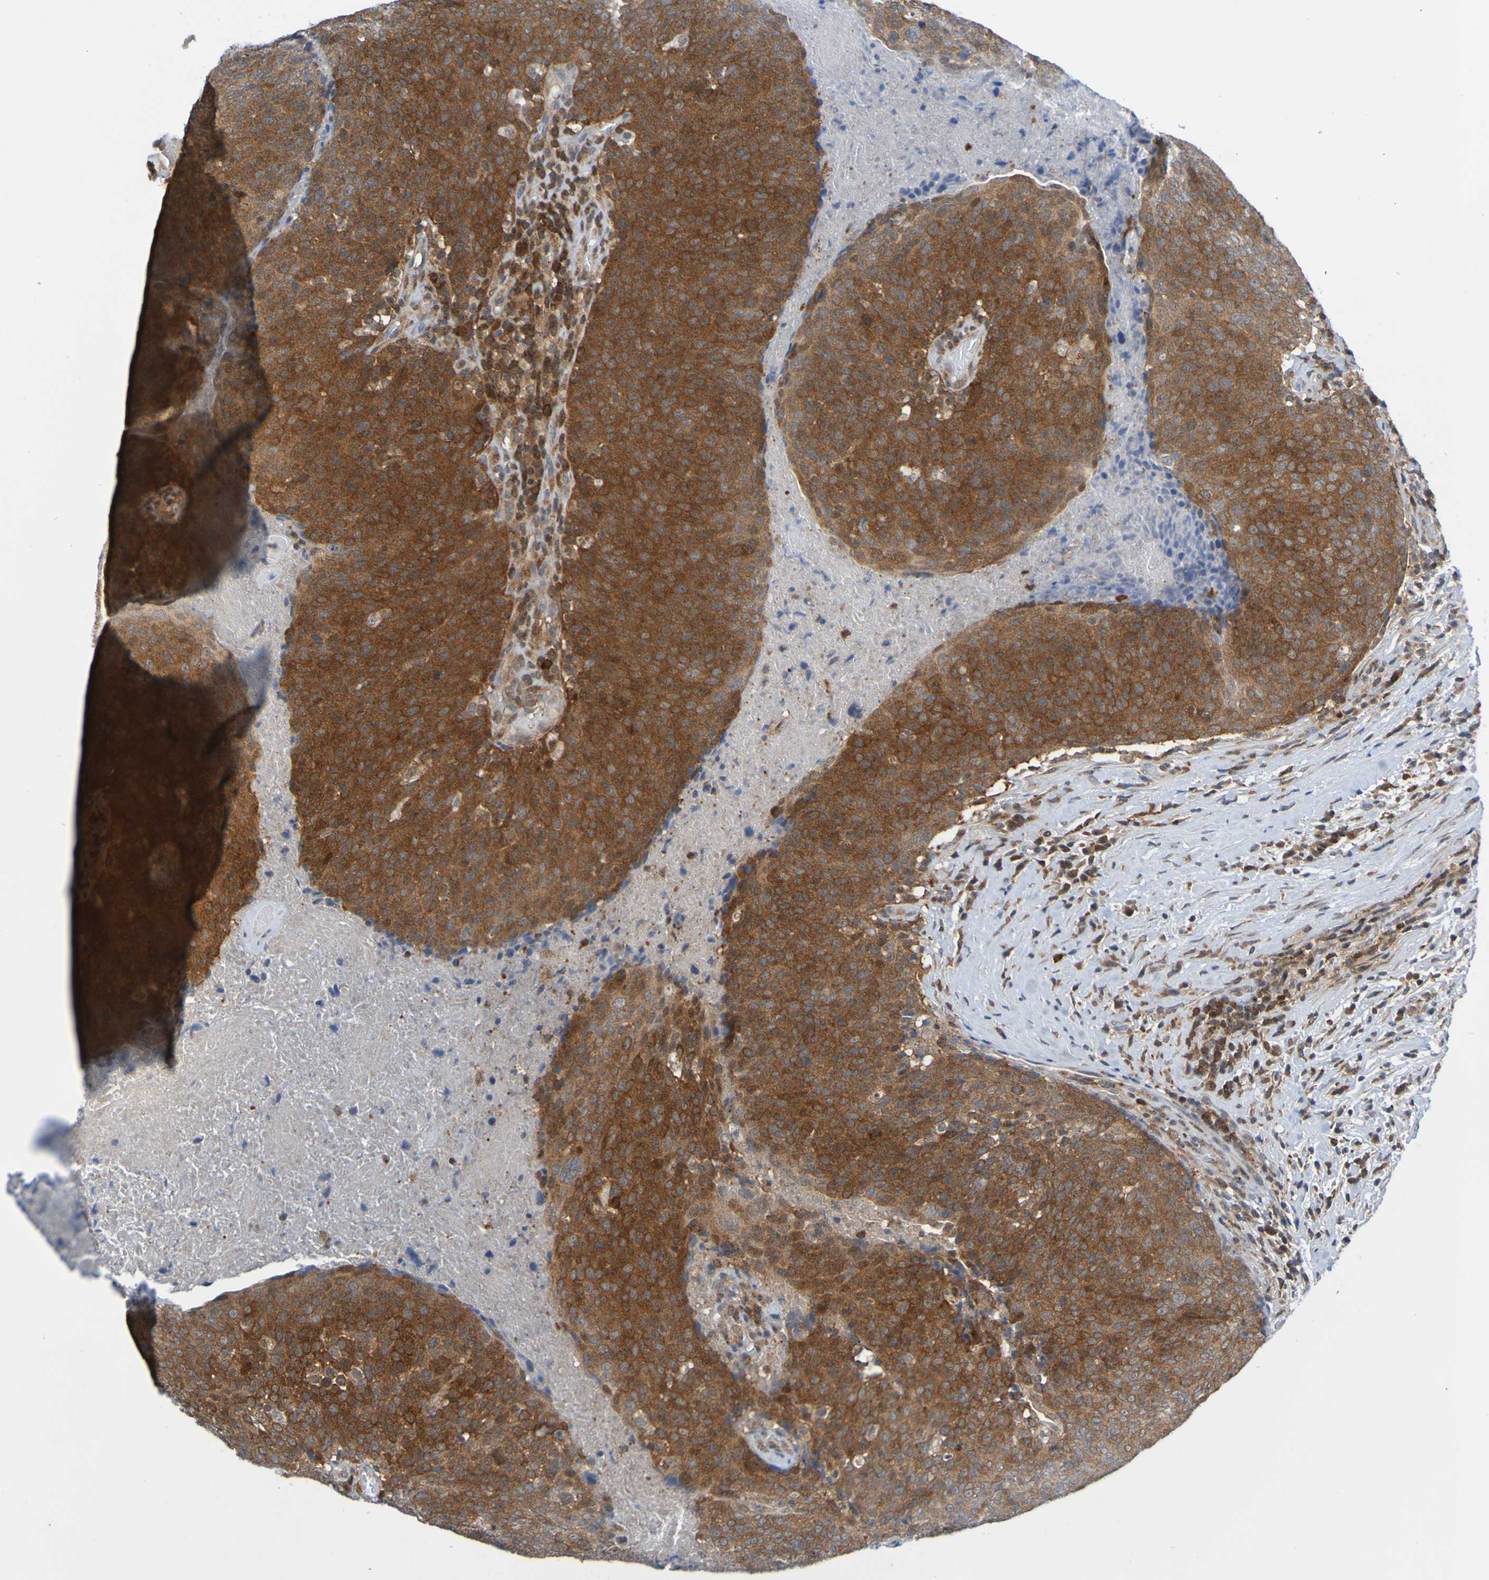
{"staining": {"intensity": "strong", "quantity": ">75%", "location": "cytoplasmic/membranous"}, "tissue": "head and neck cancer", "cell_type": "Tumor cells", "image_type": "cancer", "snomed": [{"axis": "morphology", "description": "Squamous cell carcinoma, NOS"}, {"axis": "morphology", "description": "Squamous cell carcinoma, metastatic, NOS"}, {"axis": "topography", "description": "Lymph node"}, {"axis": "topography", "description": "Head-Neck"}], "caption": "Head and neck metastatic squamous cell carcinoma stained with a brown dye demonstrates strong cytoplasmic/membranous positive staining in approximately >75% of tumor cells.", "gene": "ATIC", "patient": {"sex": "male", "age": 62}}